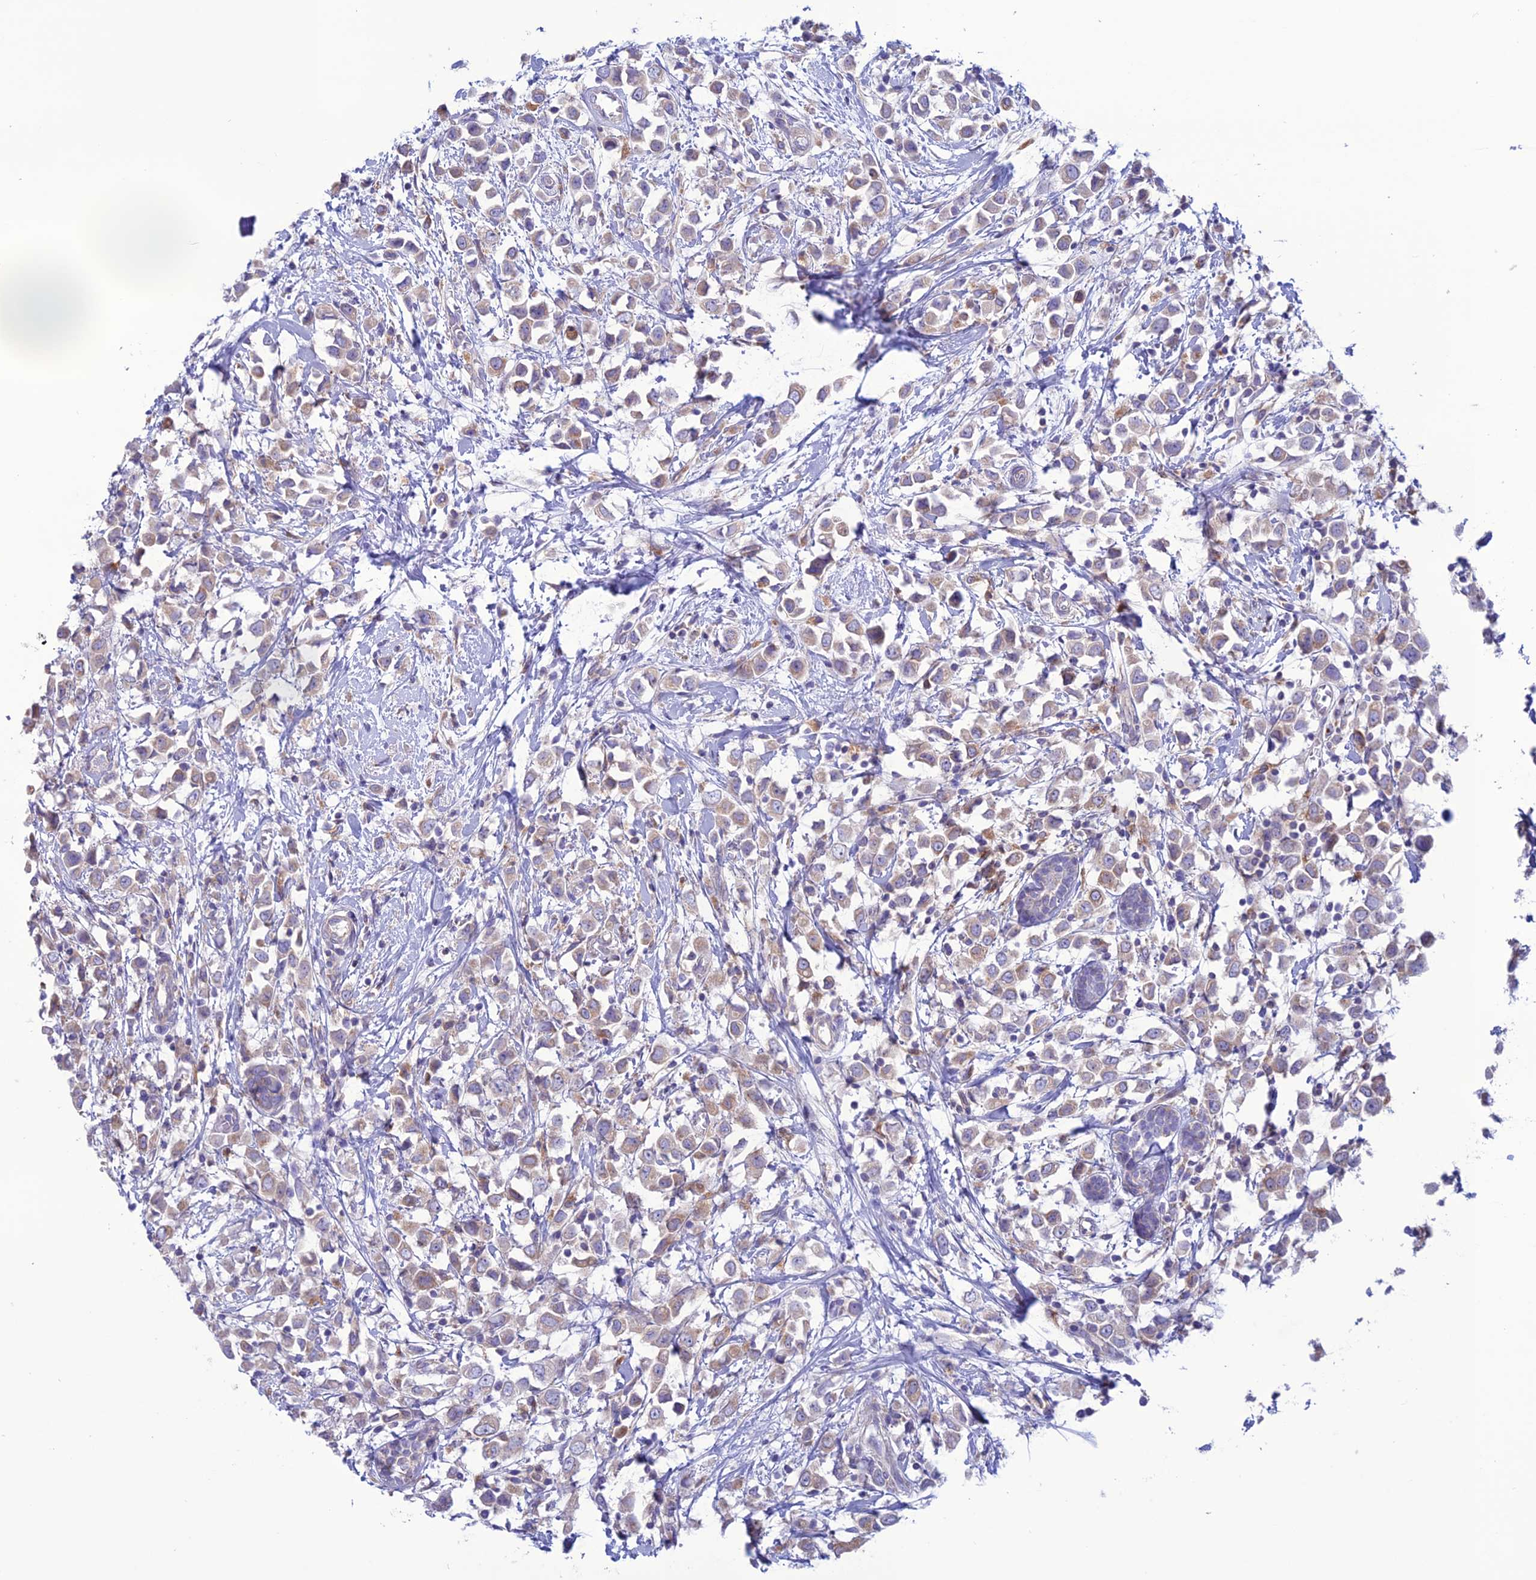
{"staining": {"intensity": "weak", "quantity": "25%-75%", "location": "cytoplasmic/membranous"}, "tissue": "breast cancer", "cell_type": "Tumor cells", "image_type": "cancer", "snomed": [{"axis": "morphology", "description": "Duct carcinoma"}, {"axis": "topography", "description": "Breast"}], "caption": "Immunohistochemistry (IHC) histopathology image of neoplastic tissue: human intraductal carcinoma (breast) stained using immunohistochemistry (IHC) reveals low levels of weak protein expression localized specifically in the cytoplasmic/membranous of tumor cells, appearing as a cytoplasmic/membranous brown color.", "gene": "CLCN7", "patient": {"sex": "female", "age": 61}}